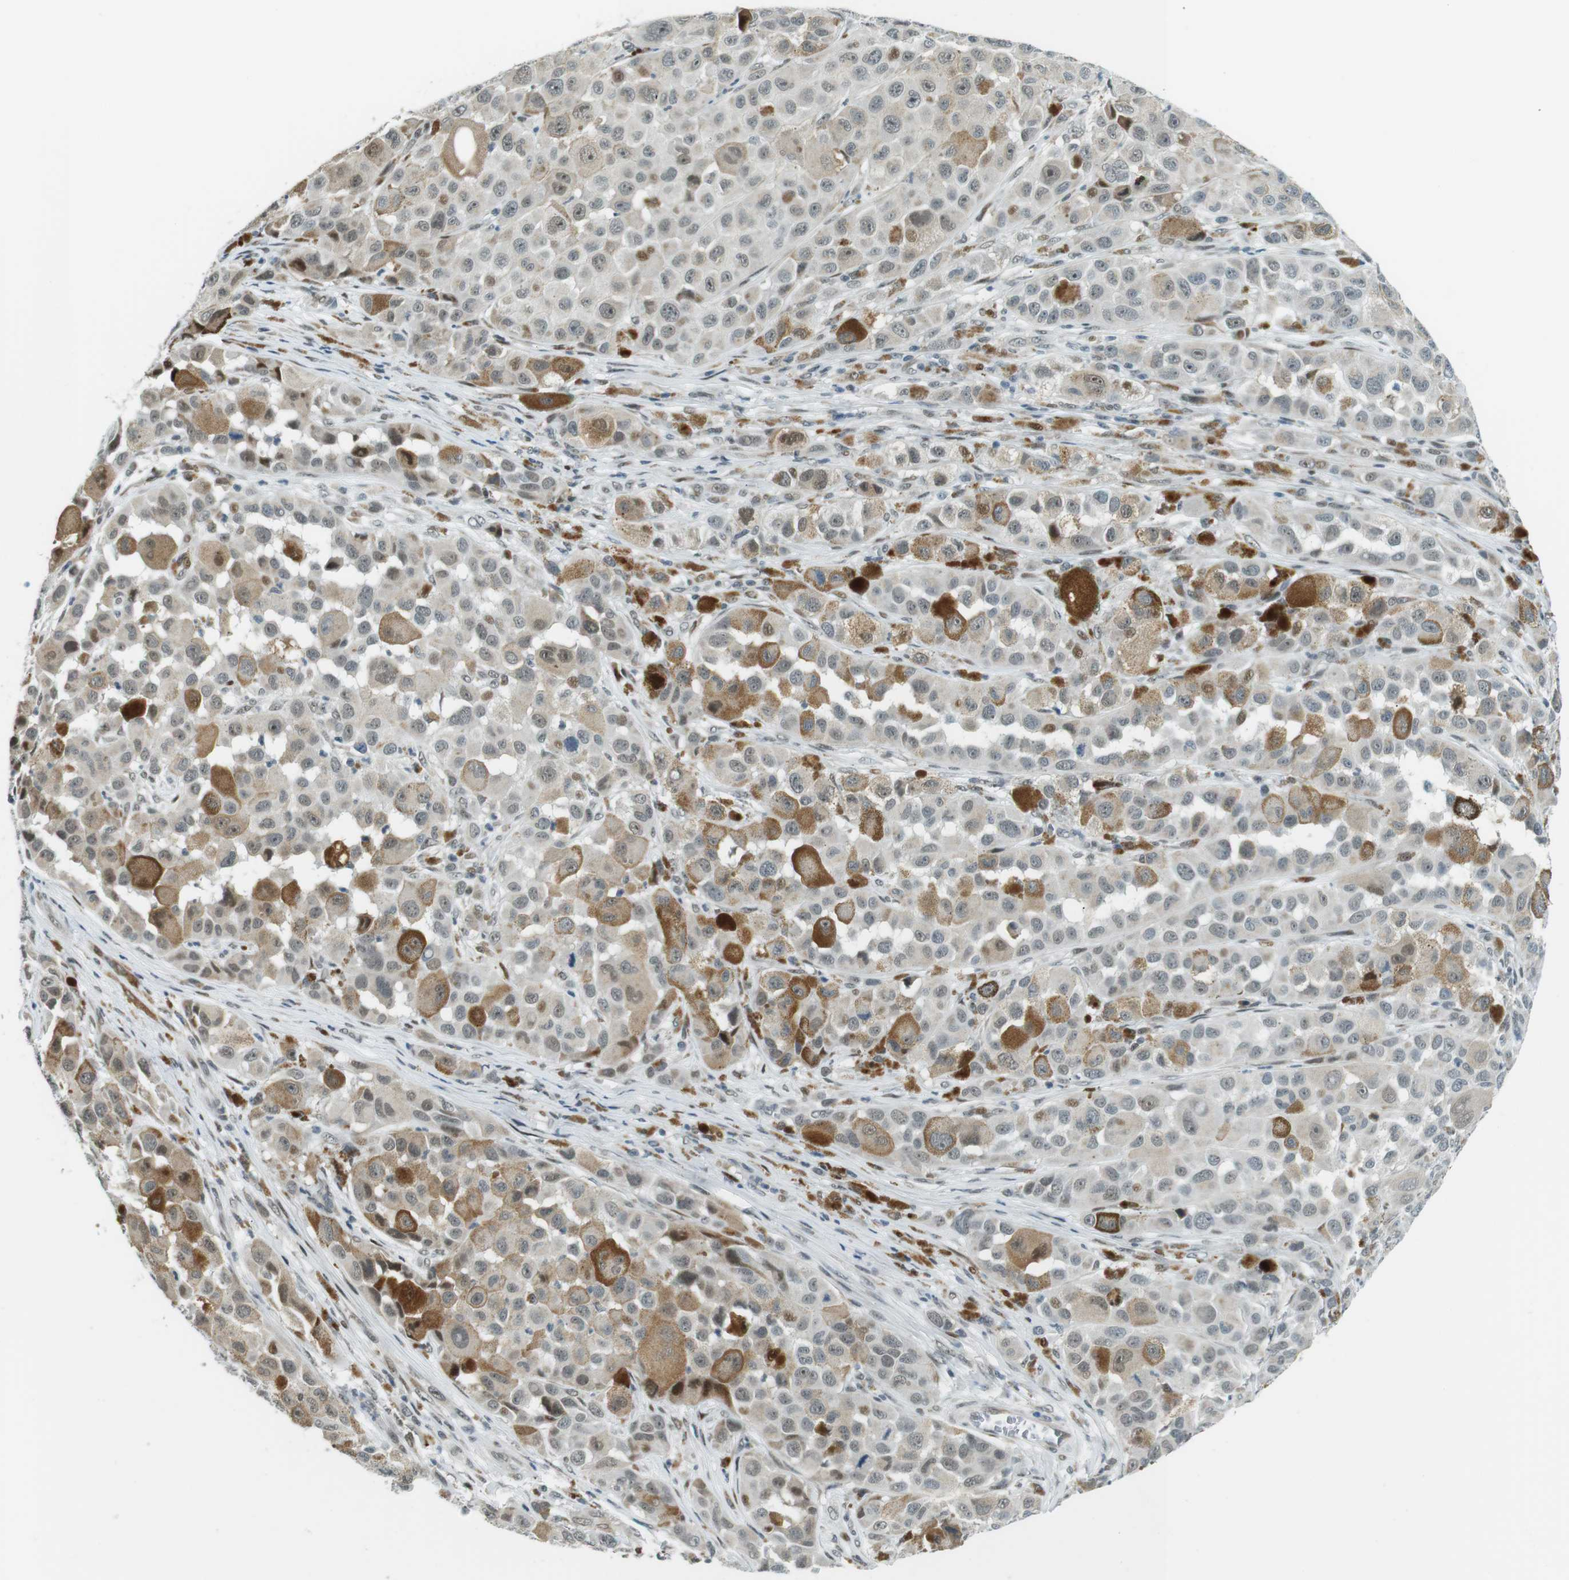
{"staining": {"intensity": "weak", "quantity": "<25%", "location": "nuclear"}, "tissue": "melanoma", "cell_type": "Tumor cells", "image_type": "cancer", "snomed": [{"axis": "morphology", "description": "Malignant melanoma, NOS"}, {"axis": "topography", "description": "Skin"}], "caption": "This is an immunohistochemistry (IHC) micrograph of human malignant melanoma. There is no expression in tumor cells.", "gene": "PJA1", "patient": {"sex": "male", "age": 96}}